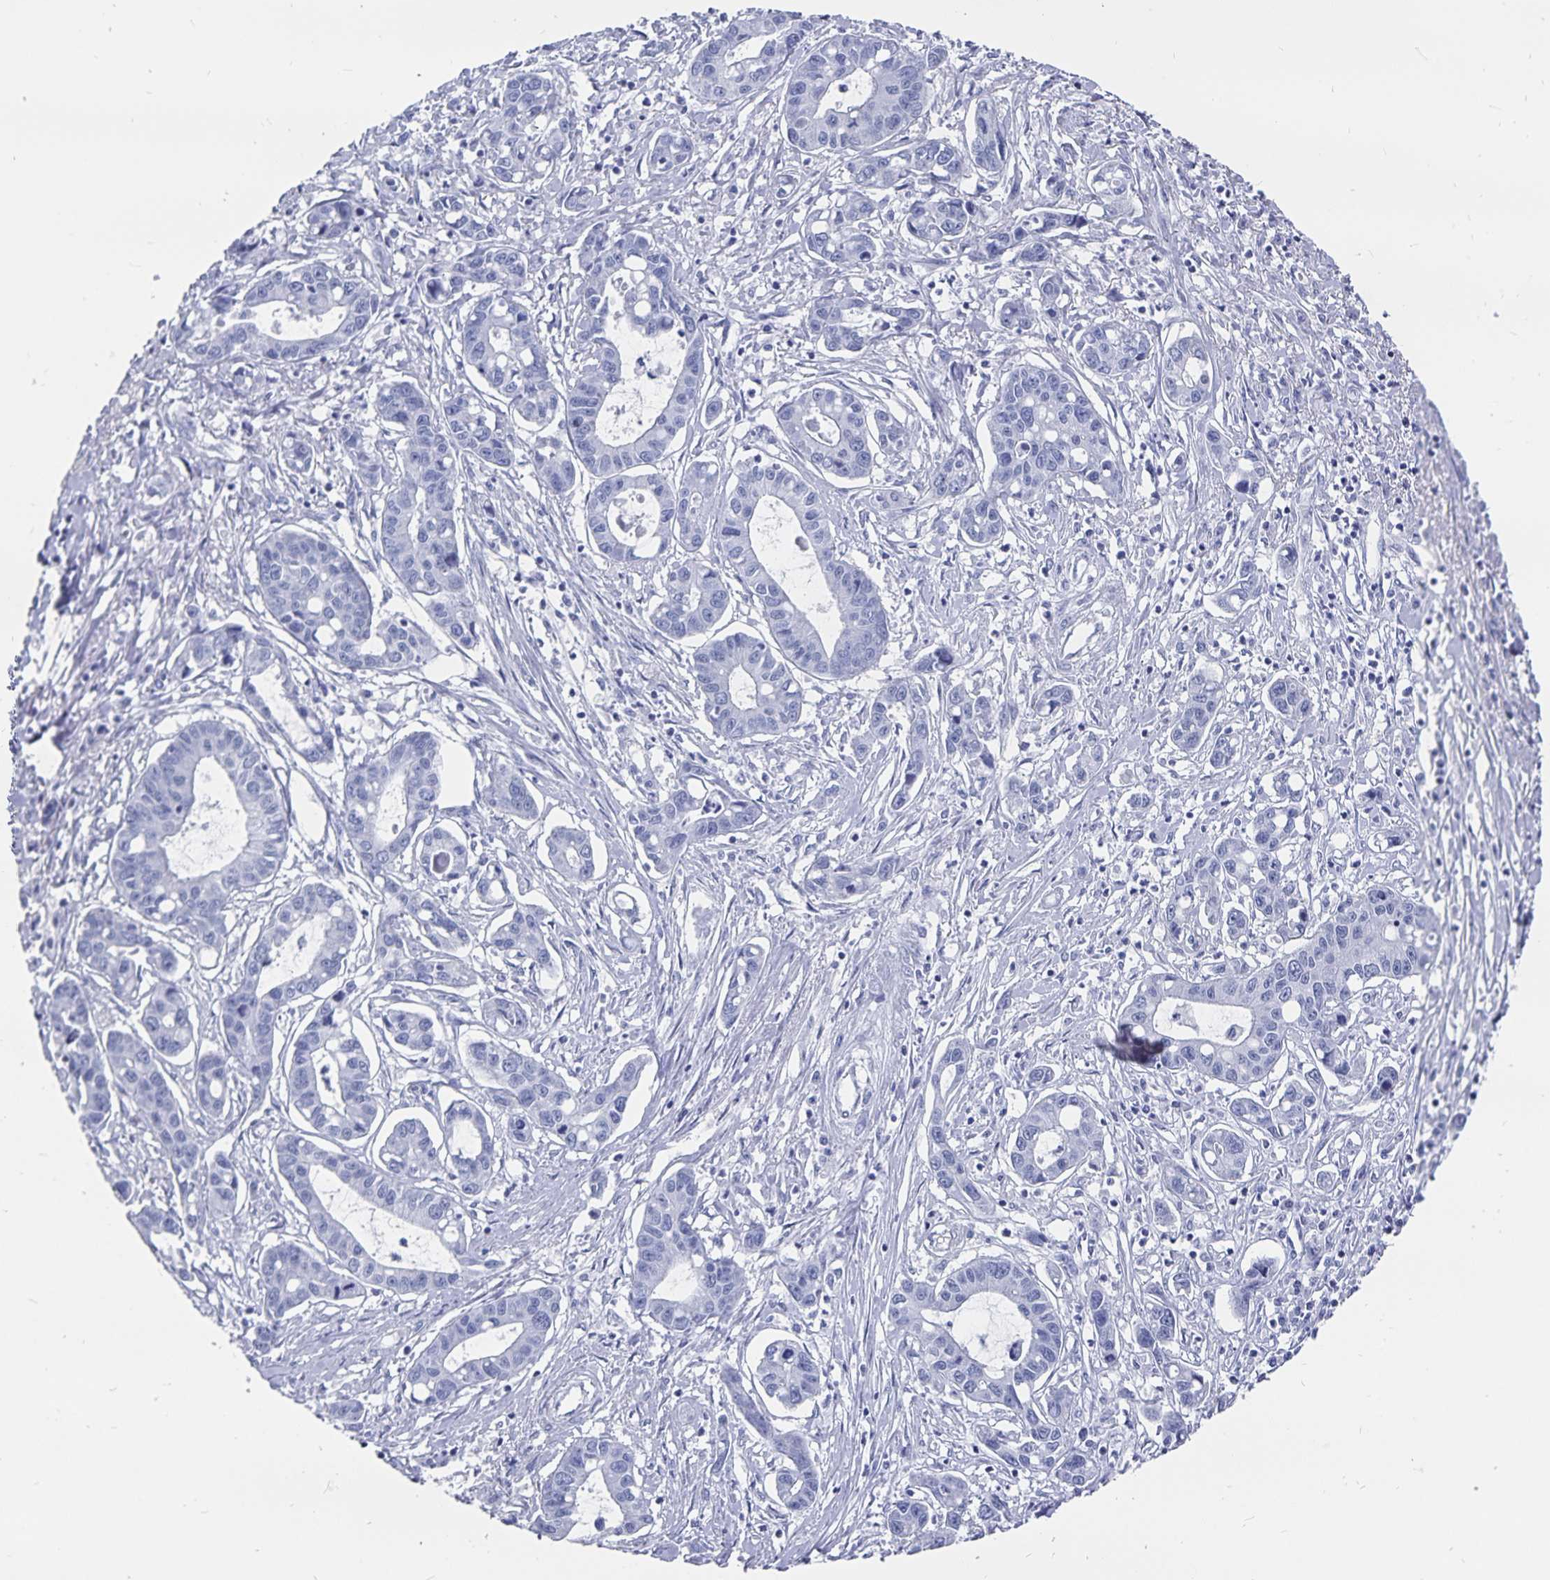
{"staining": {"intensity": "negative", "quantity": "none", "location": "none"}, "tissue": "liver cancer", "cell_type": "Tumor cells", "image_type": "cancer", "snomed": [{"axis": "morphology", "description": "Cholangiocarcinoma"}, {"axis": "topography", "description": "Liver"}], "caption": "The immunohistochemistry micrograph has no significant staining in tumor cells of liver cancer tissue.", "gene": "ADH1A", "patient": {"sex": "male", "age": 58}}